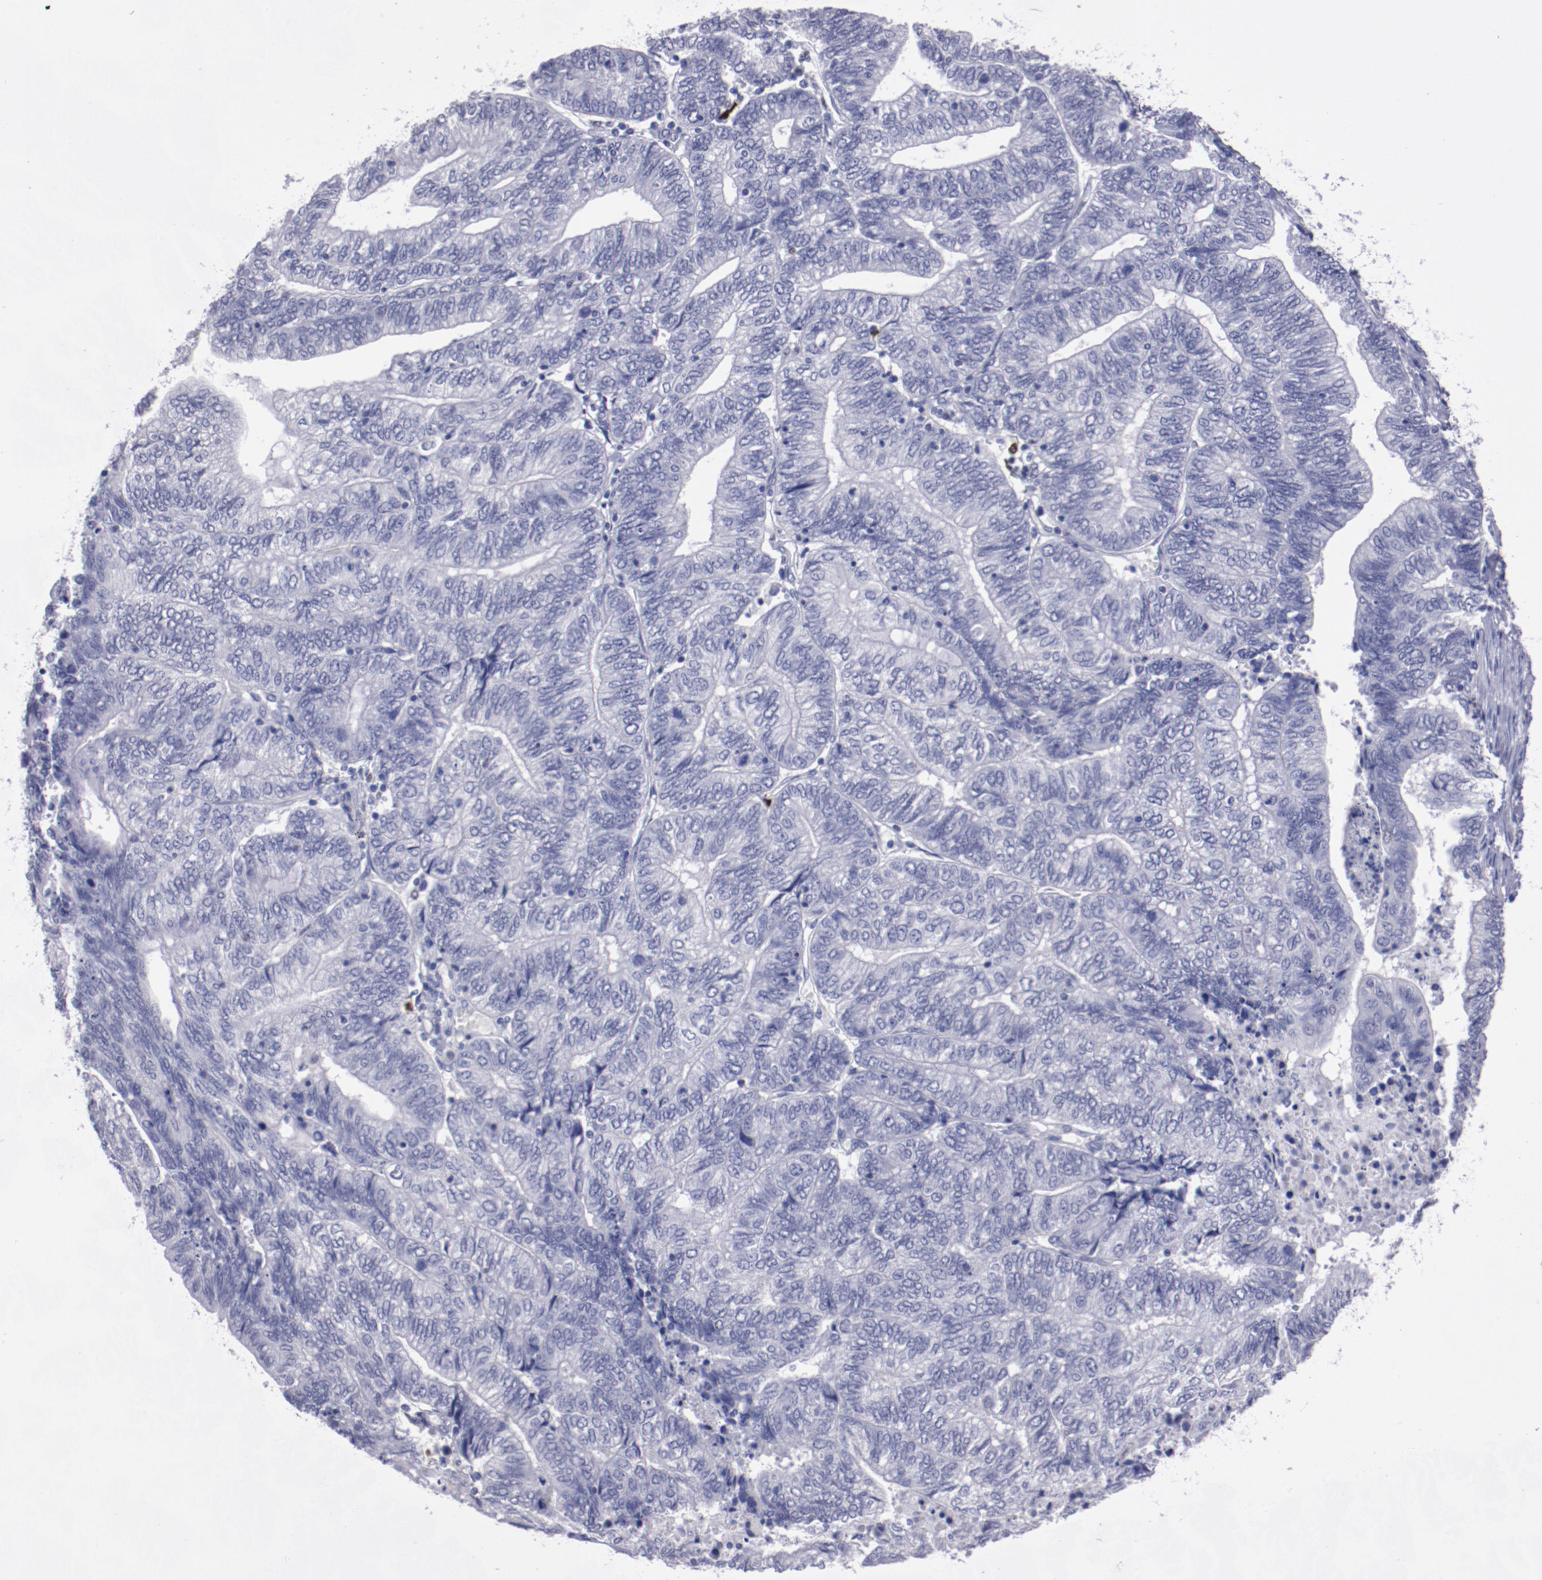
{"staining": {"intensity": "negative", "quantity": "none", "location": "none"}, "tissue": "endometrial cancer", "cell_type": "Tumor cells", "image_type": "cancer", "snomed": [{"axis": "morphology", "description": "Adenocarcinoma, NOS"}, {"axis": "topography", "description": "Uterus"}, {"axis": "topography", "description": "Endometrium"}], "caption": "Endometrial adenocarcinoma stained for a protein using IHC shows no staining tumor cells.", "gene": "IRF8", "patient": {"sex": "female", "age": 70}}